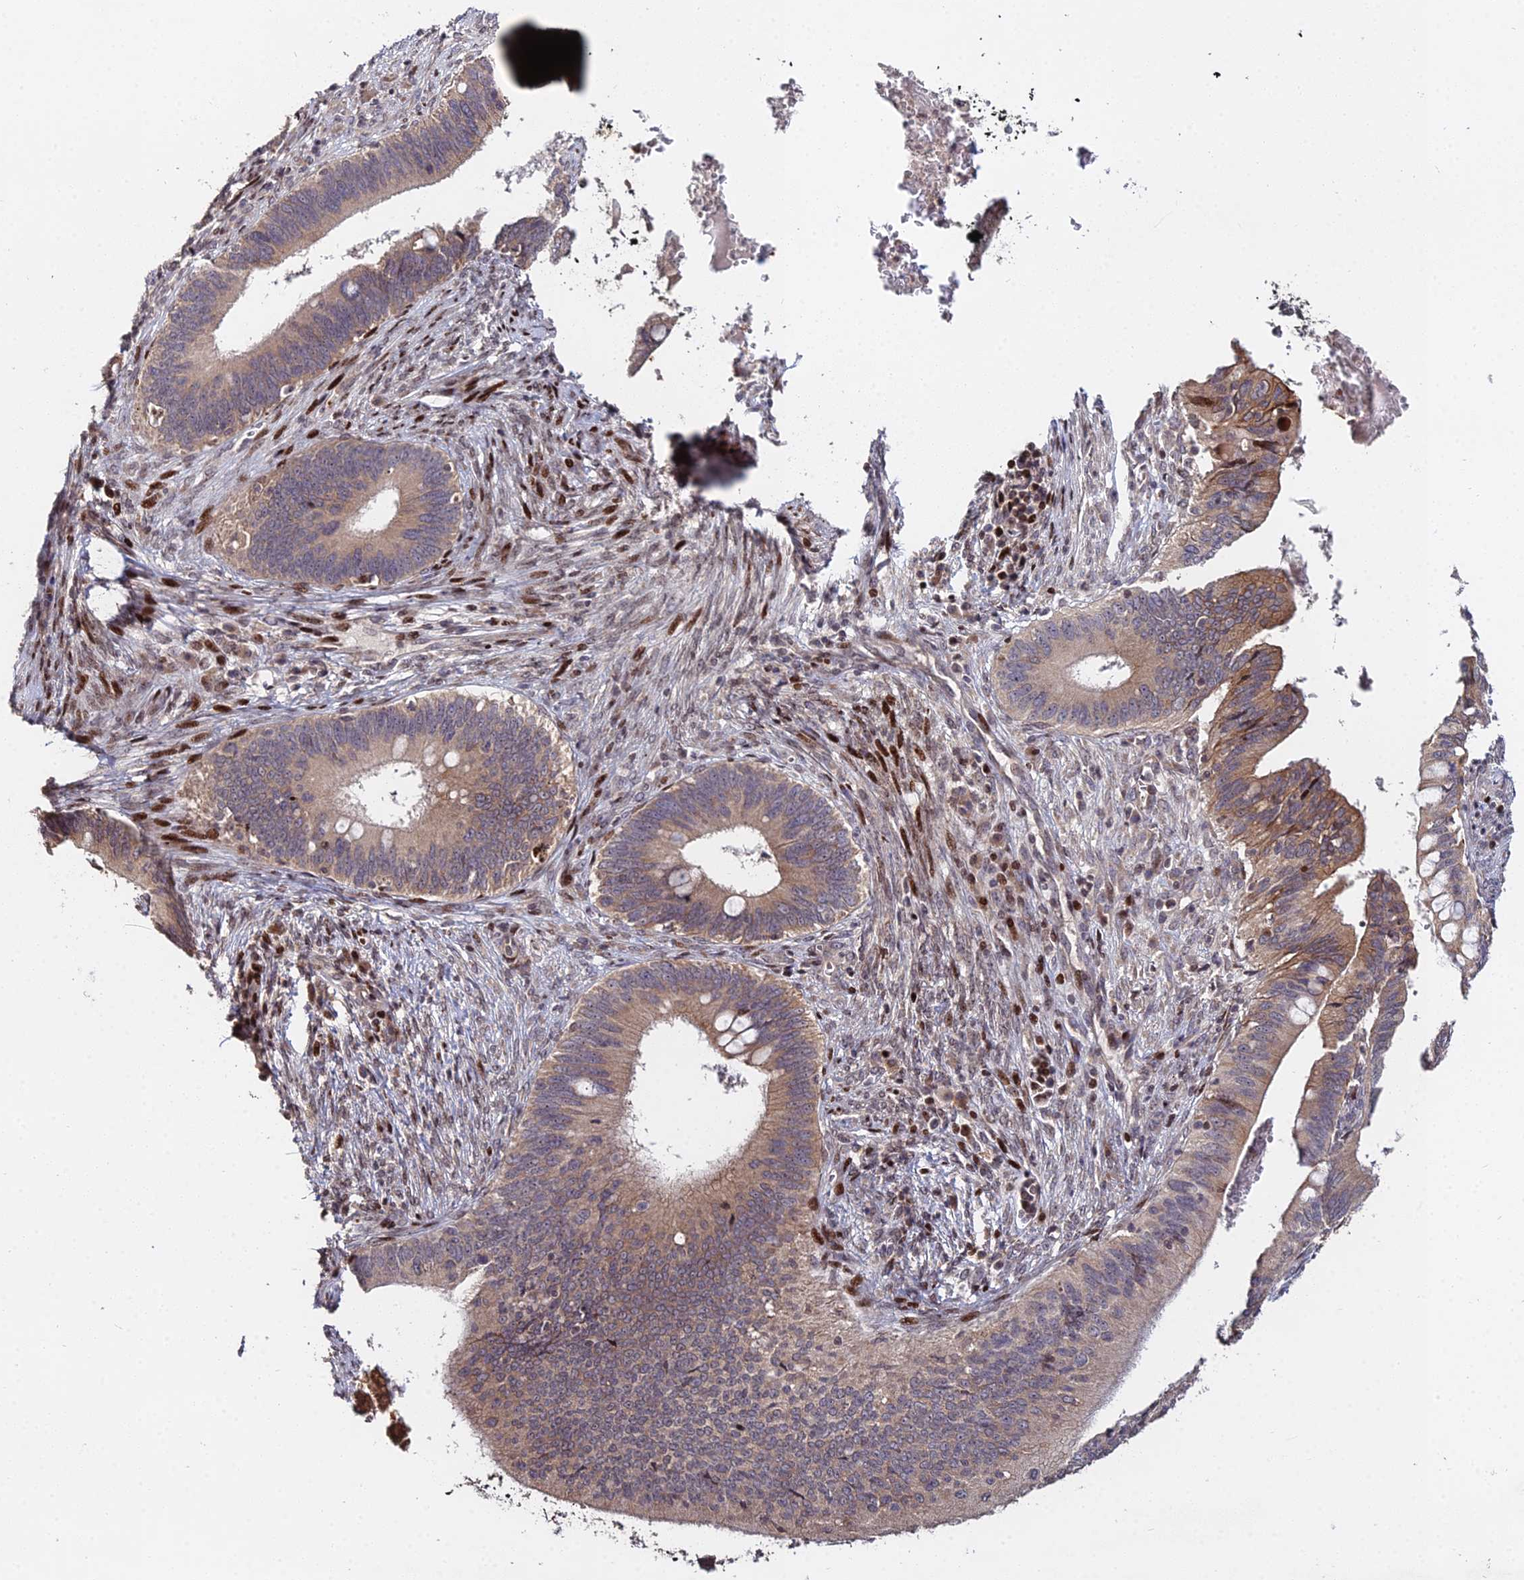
{"staining": {"intensity": "moderate", "quantity": ">75%", "location": "cytoplasmic/membranous"}, "tissue": "cervical cancer", "cell_type": "Tumor cells", "image_type": "cancer", "snomed": [{"axis": "morphology", "description": "Adenocarcinoma, NOS"}, {"axis": "topography", "description": "Cervix"}], "caption": "High-magnification brightfield microscopy of cervical adenocarcinoma stained with DAB (3,3'-diaminobenzidine) (brown) and counterstained with hematoxylin (blue). tumor cells exhibit moderate cytoplasmic/membranous positivity is appreciated in approximately>75% of cells. (IHC, brightfield microscopy, high magnification).", "gene": "RBMS2", "patient": {"sex": "female", "age": 42}}